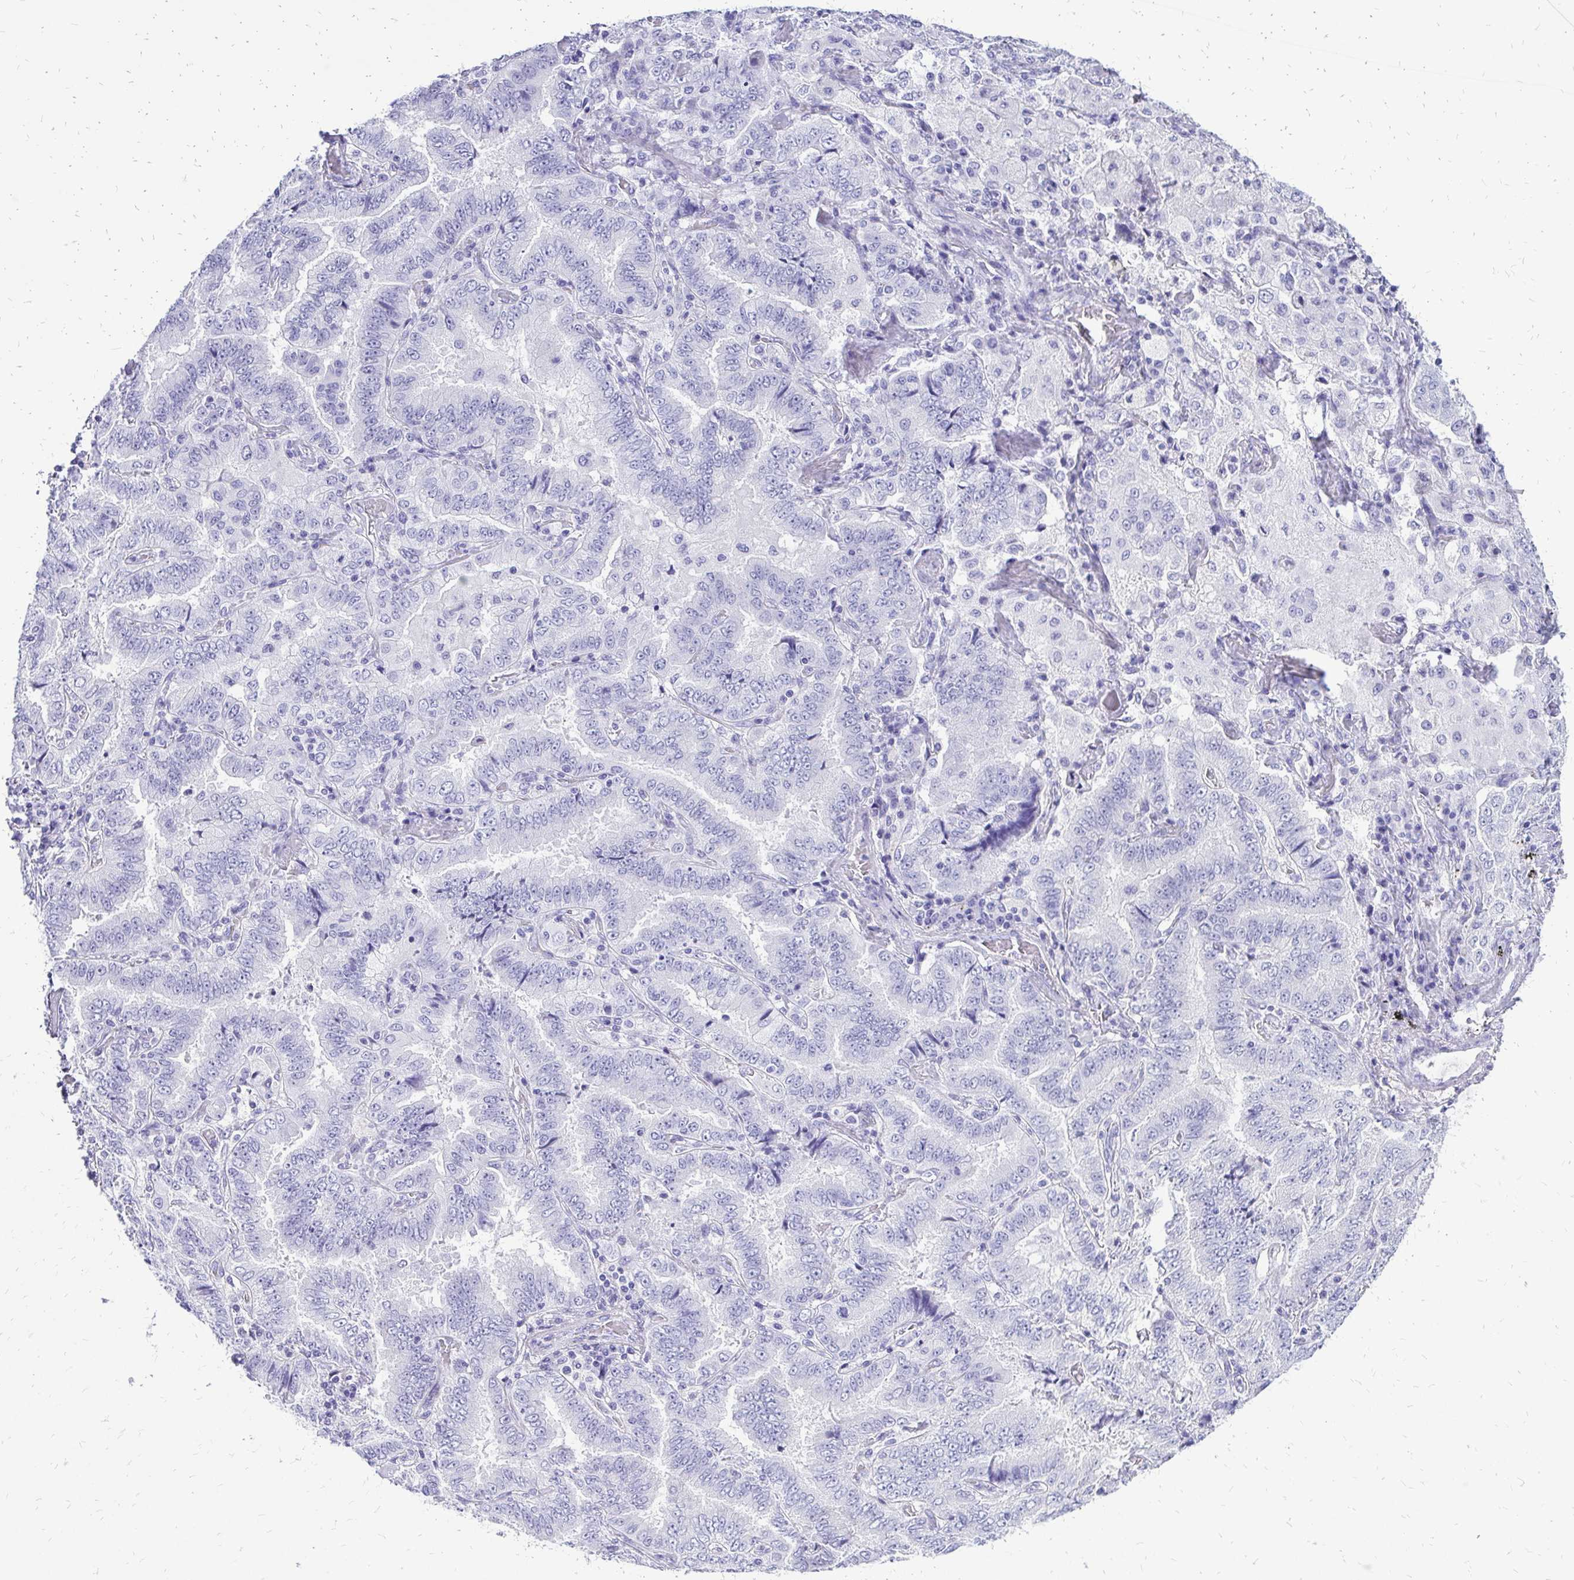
{"staining": {"intensity": "negative", "quantity": "none", "location": "none"}, "tissue": "lung cancer", "cell_type": "Tumor cells", "image_type": "cancer", "snomed": [{"axis": "morphology", "description": "Aneuploidy"}, {"axis": "morphology", "description": "Adenocarcinoma, NOS"}, {"axis": "morphology", "description": "Adenocarcinoma, metastatic, NOS"}, {"axis": "topography", "description": "Lymph node"}, {"axis": "topography", "description": "Lung"}], "caption": "DAB immunohistochemical staining of adenocarcinoma (lung) shows no significant positivity in tumor cells.", "gene": "SLC32A1", "patient": {"sex": "female", "age": 48}}